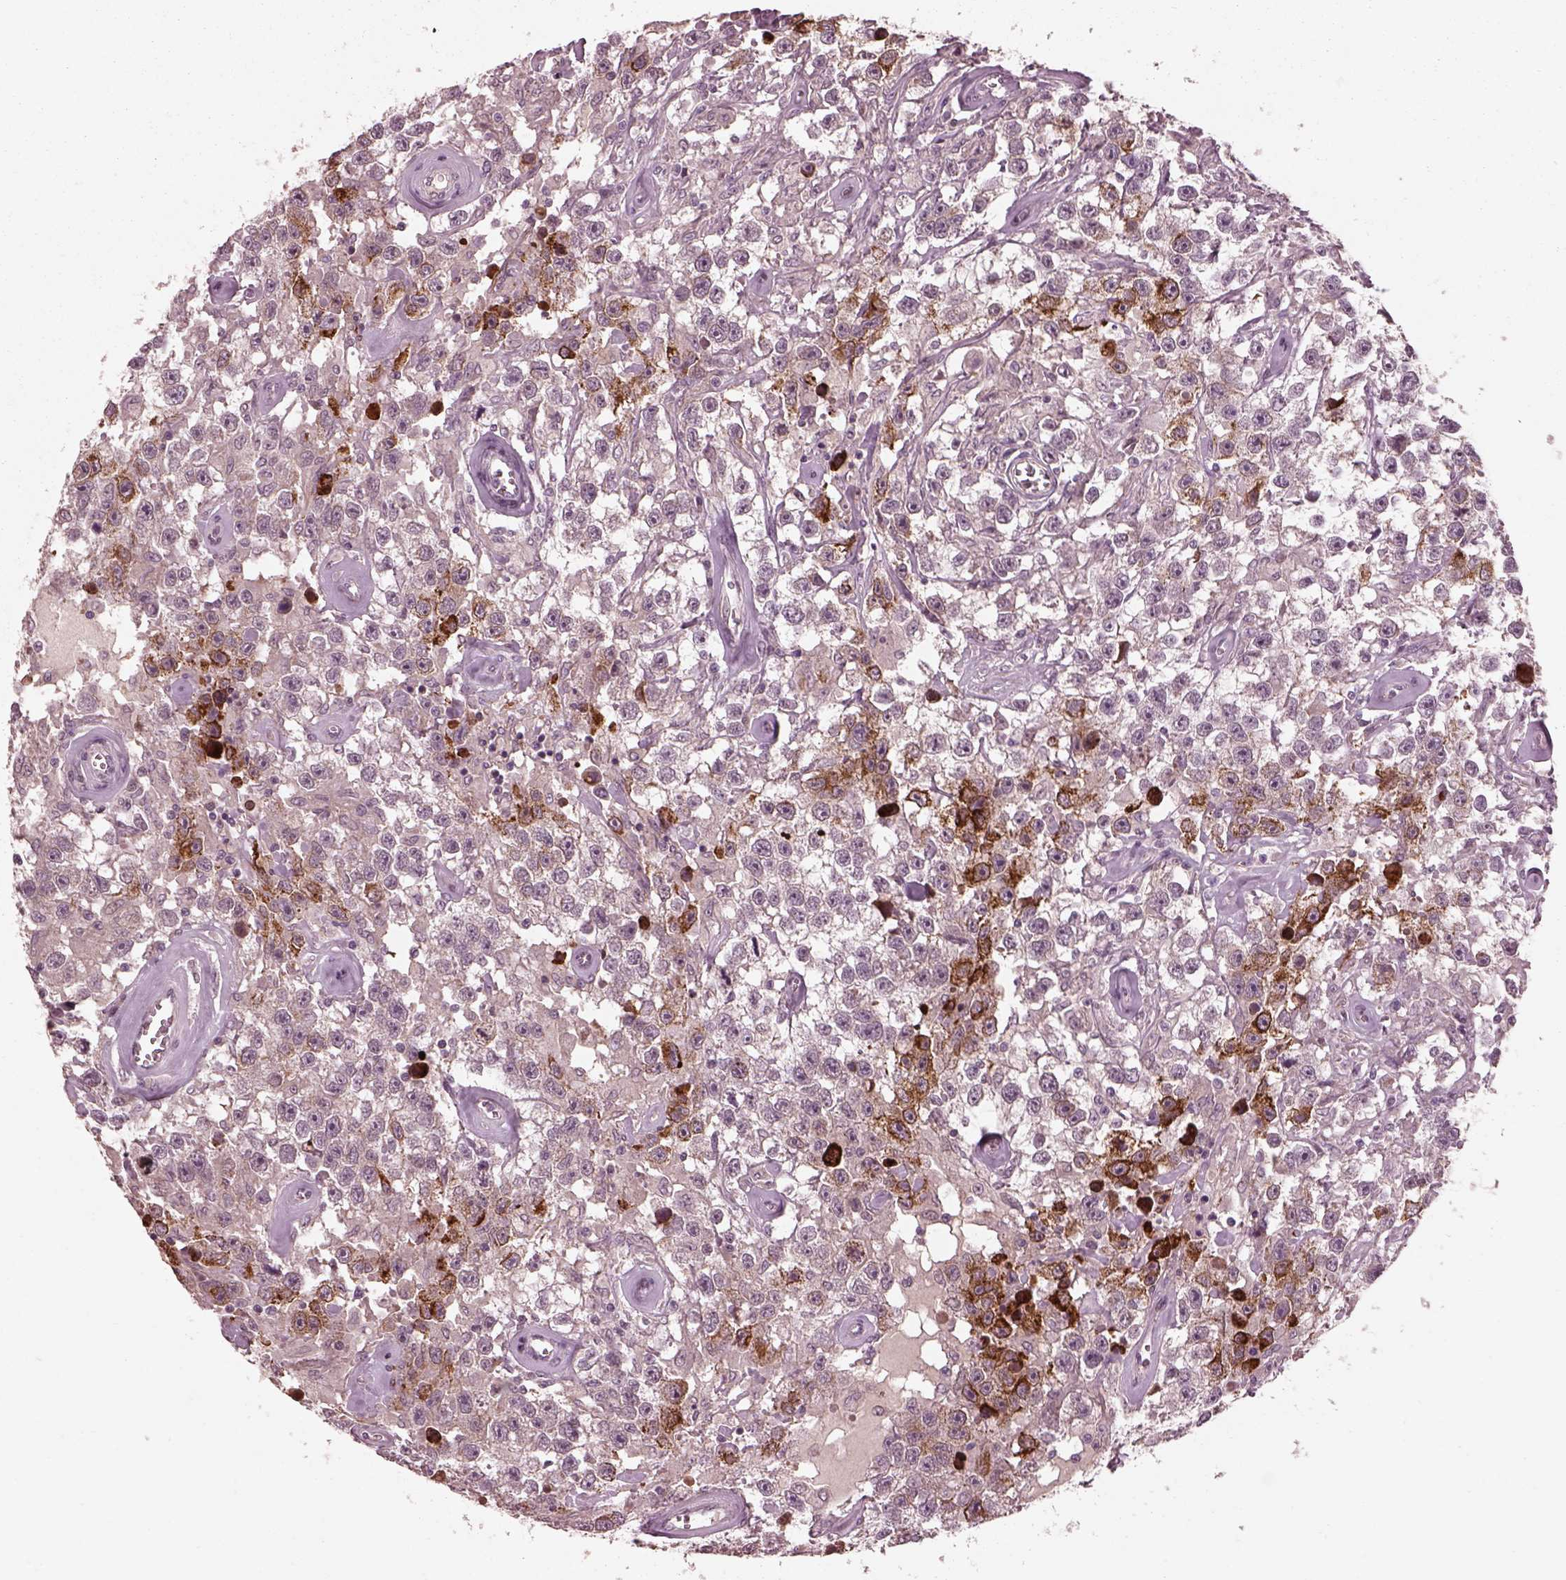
{"staining": {"intensity": "strong", "quantity": "<25%", "location": "cytoplasmic/membranous"}, "tissue": "testis cancer", "cell_type": "Tumor cells", "image_type": "cancer", "snomed": [{"axis": "morphology", "description": "Seminoma, NOS"}, {"axis": "topography", "description": "Testis"}], "caption": "Protein analysis of testis seminoma tissue demonstrates strong cytoplasmic/membranous staining in approximately <25% of tumor cells.", "gene": "EFEMP1", "patient": {"sex": "male", "age": 43}}